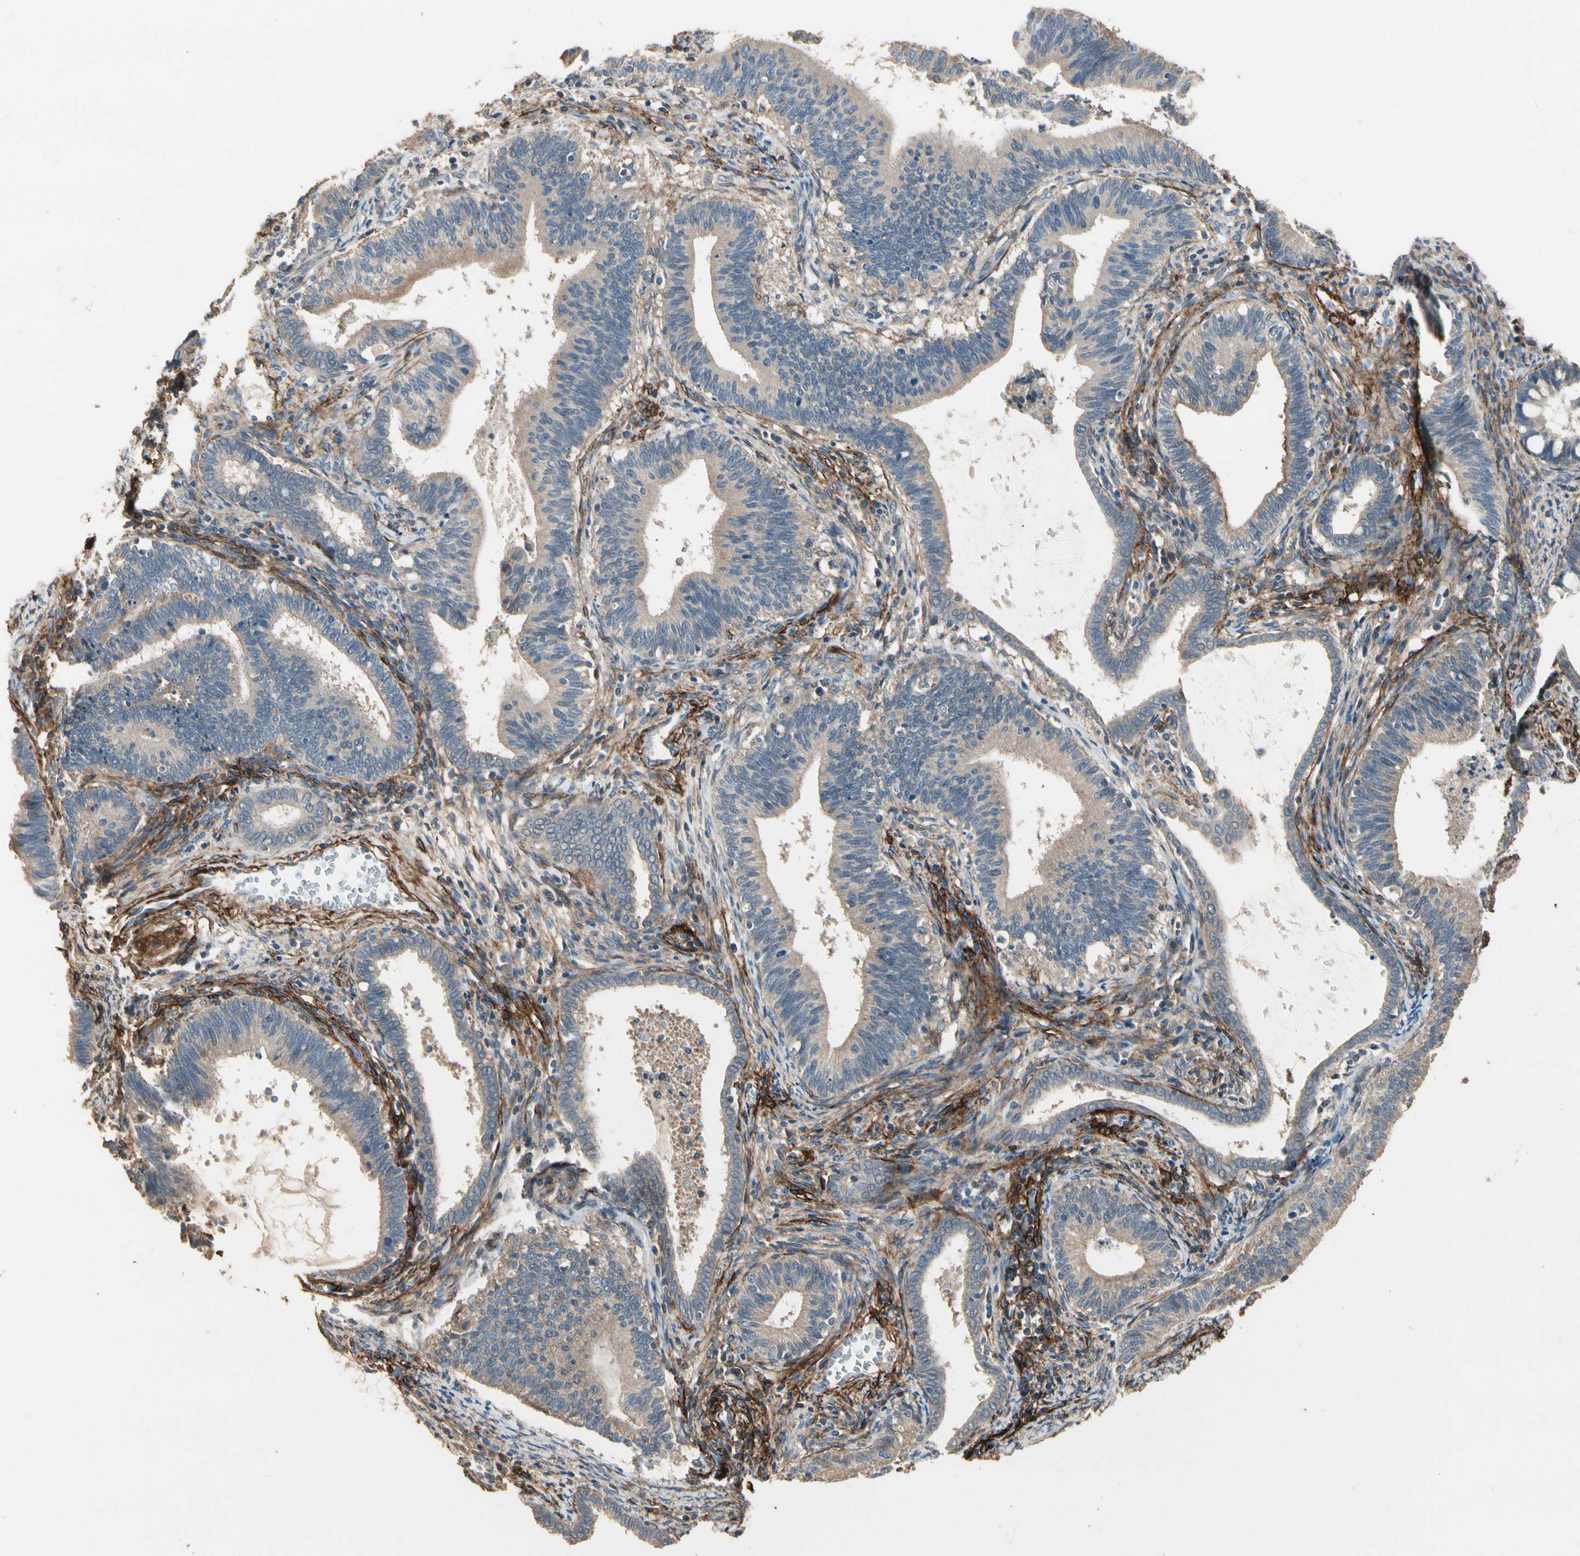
{"staining": {"intensity": "weak", "quantity": ">75%", "location": "cytoplasmic/membranous"}, "tissue": "cervical cancer", "cell_type": "Tumor cells", "image_type": "cancer", "snomed": [{"axis": "morphology", "description": "Adenocarcinoma, NOS"}, {"axis": "topography", "description": "Cervix"}], "caption": "Cervical cancer (adenocarcinoma) stained for a protein (brown) exhibits weak cytoplasmic/membranous positive staining in about >75% of tumor cells.", "gene": "SUSD2", "patient": {"sex": "female", "age": 44}}